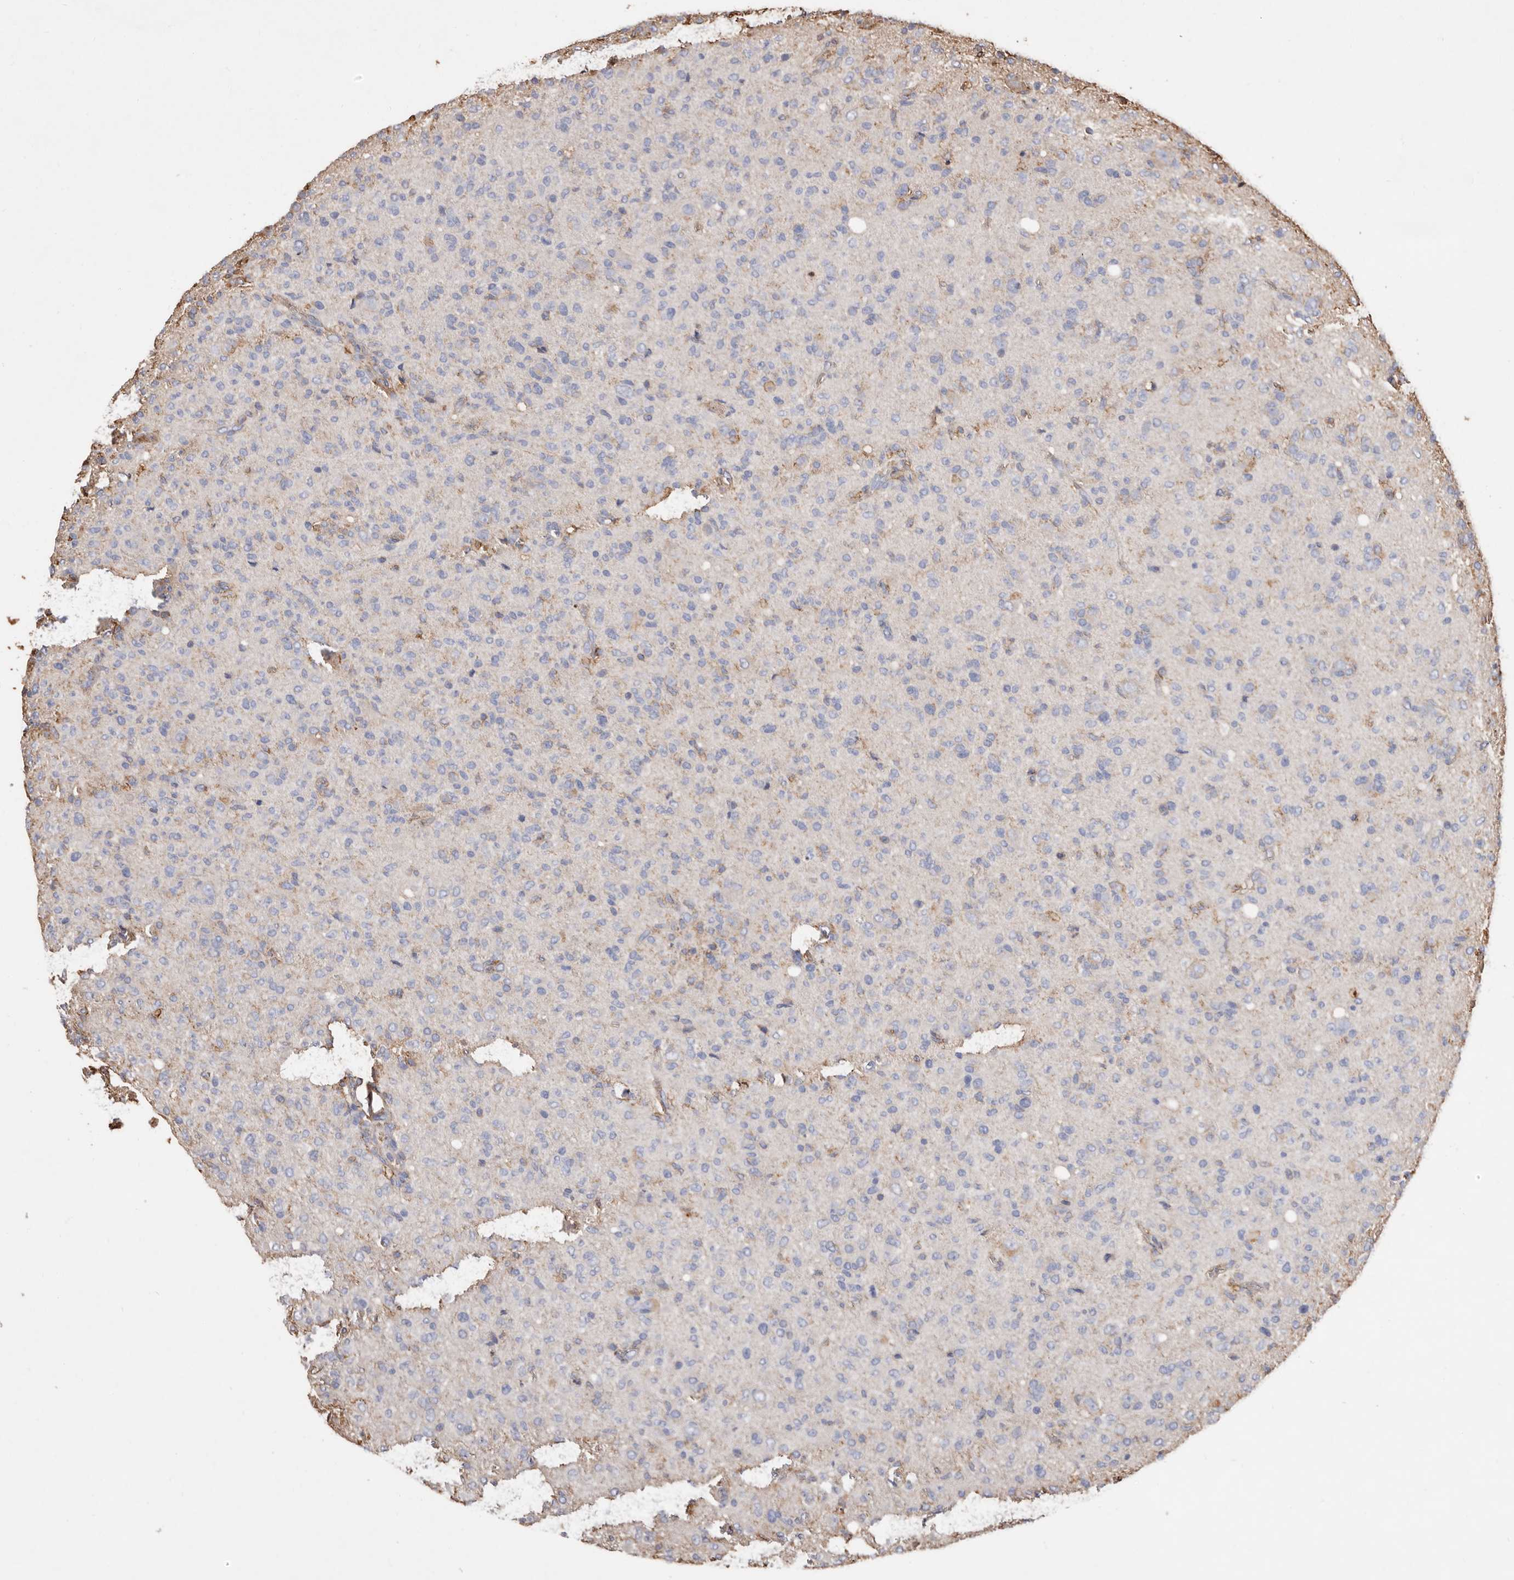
{"staining": {"intensity": "weak", "quantity": "<25%", "location": "cytoplasmic/membranous"}, "tissue": "glioma", "cell_type": "Tumor cells", "image_type": "cancer", "snomed": [{"axis": "morphology", "description": "Glioma, malignant, High grade"}, {"axis": "topography", "description": "Brain"}], "caption": "This is an immunohistochemistry photomicrograph of human malignant glioma (high-grade). There is no positivity in tumor cells.", "gene": "COQ8B", "patient": {"sex": "female", "age": 57}}